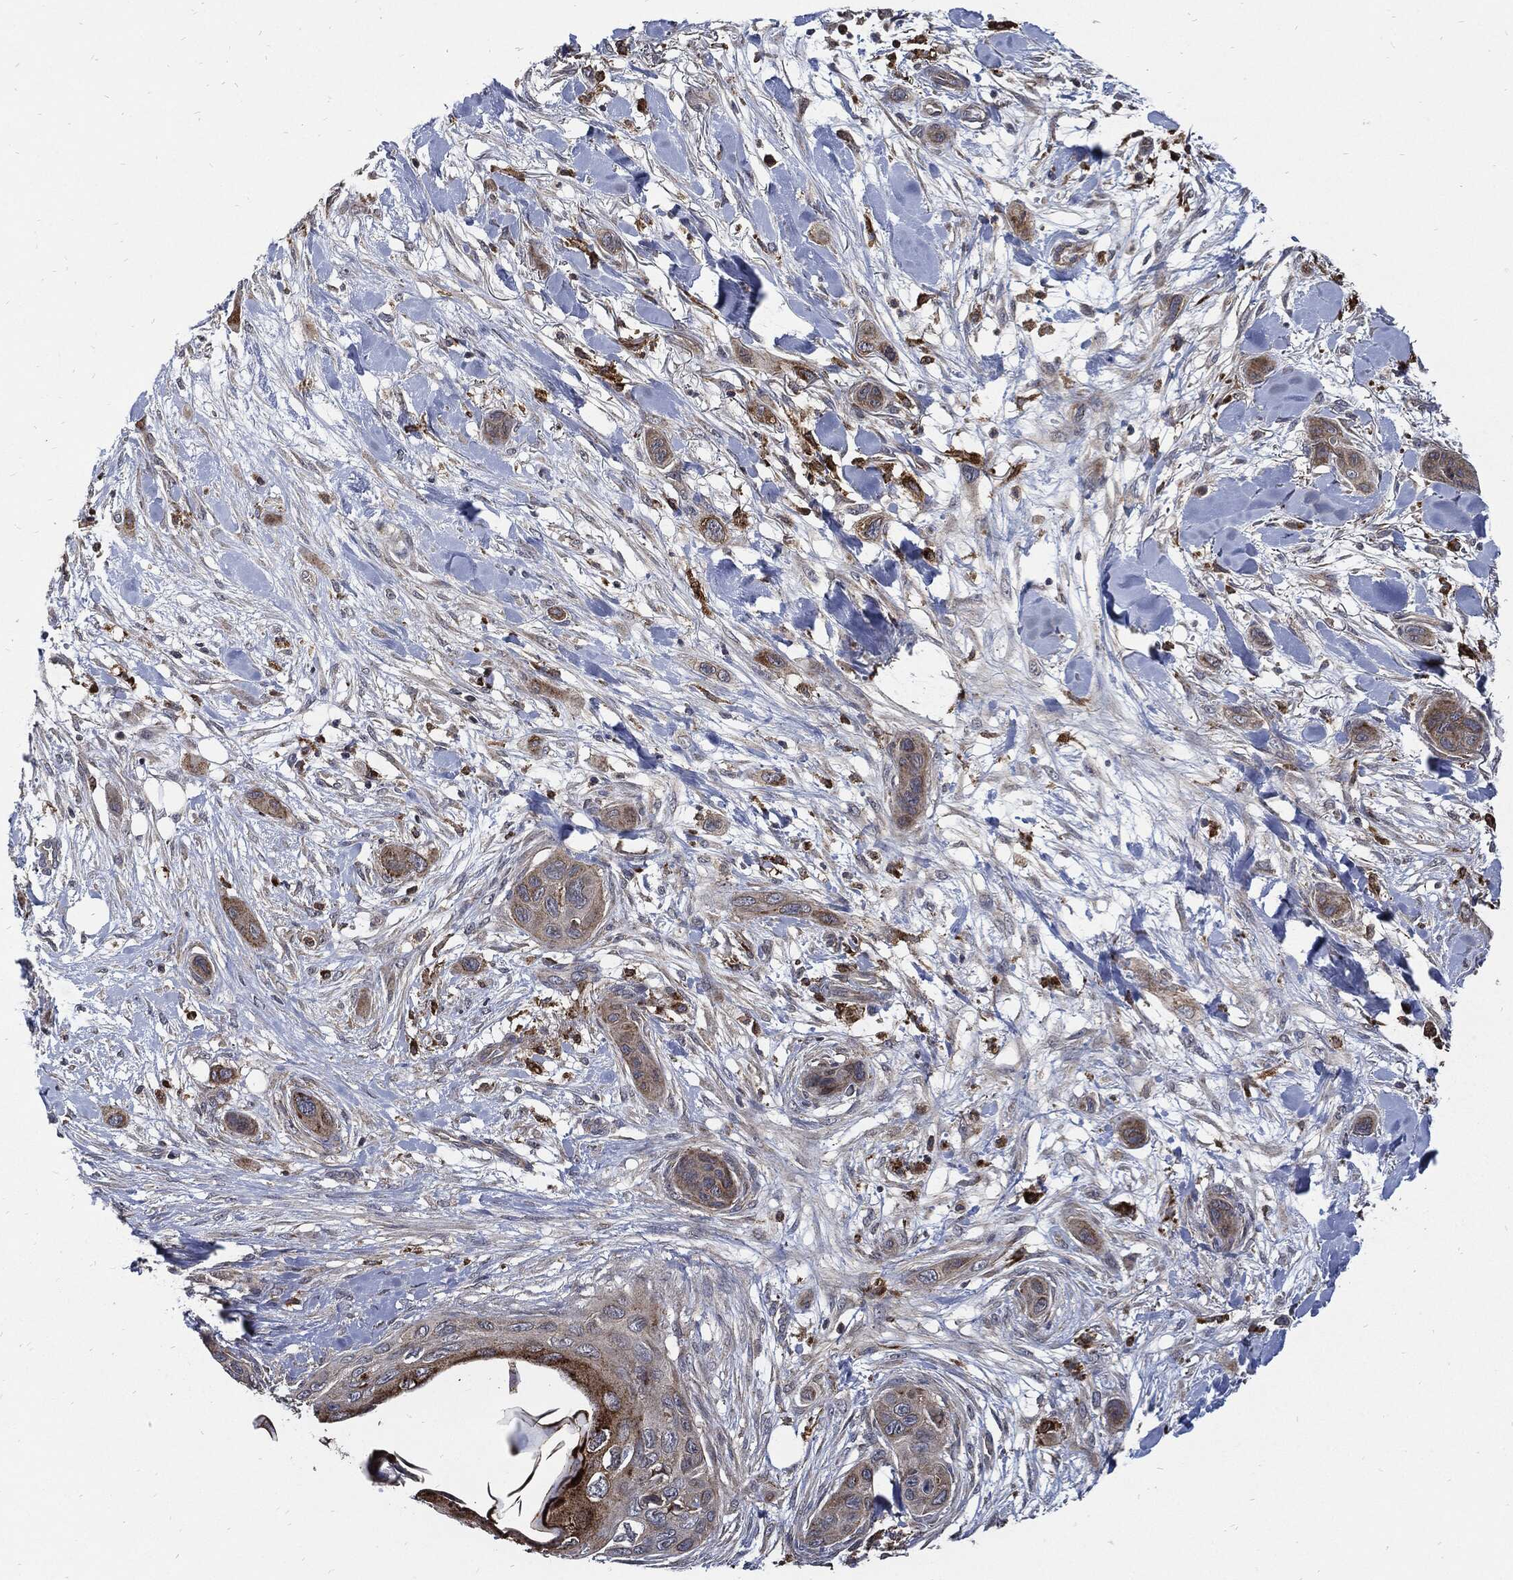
{"staining": {"intensity": "weak", "quantity": "<25%", "location": "cytoplasmic/membranous"}, "tissue": "skin cancer", "cell_type": "Tumor cells", "image_type": "cancer", "snomed": [{"axis": "morphology", "description": "Squamous cell carcinoma, NOS"}, {"axis": "topography", "description": "Skin"}], "caption": "DAB immunohistochemical staining of skin cancer reveals no significant staining in tumor cells. (DAB (3,3'-diaminobenzidine) IHC with hematoxylin counter stain).", "gene": "SLC31A2", "patient": {"sex": "male", "age": 78}}